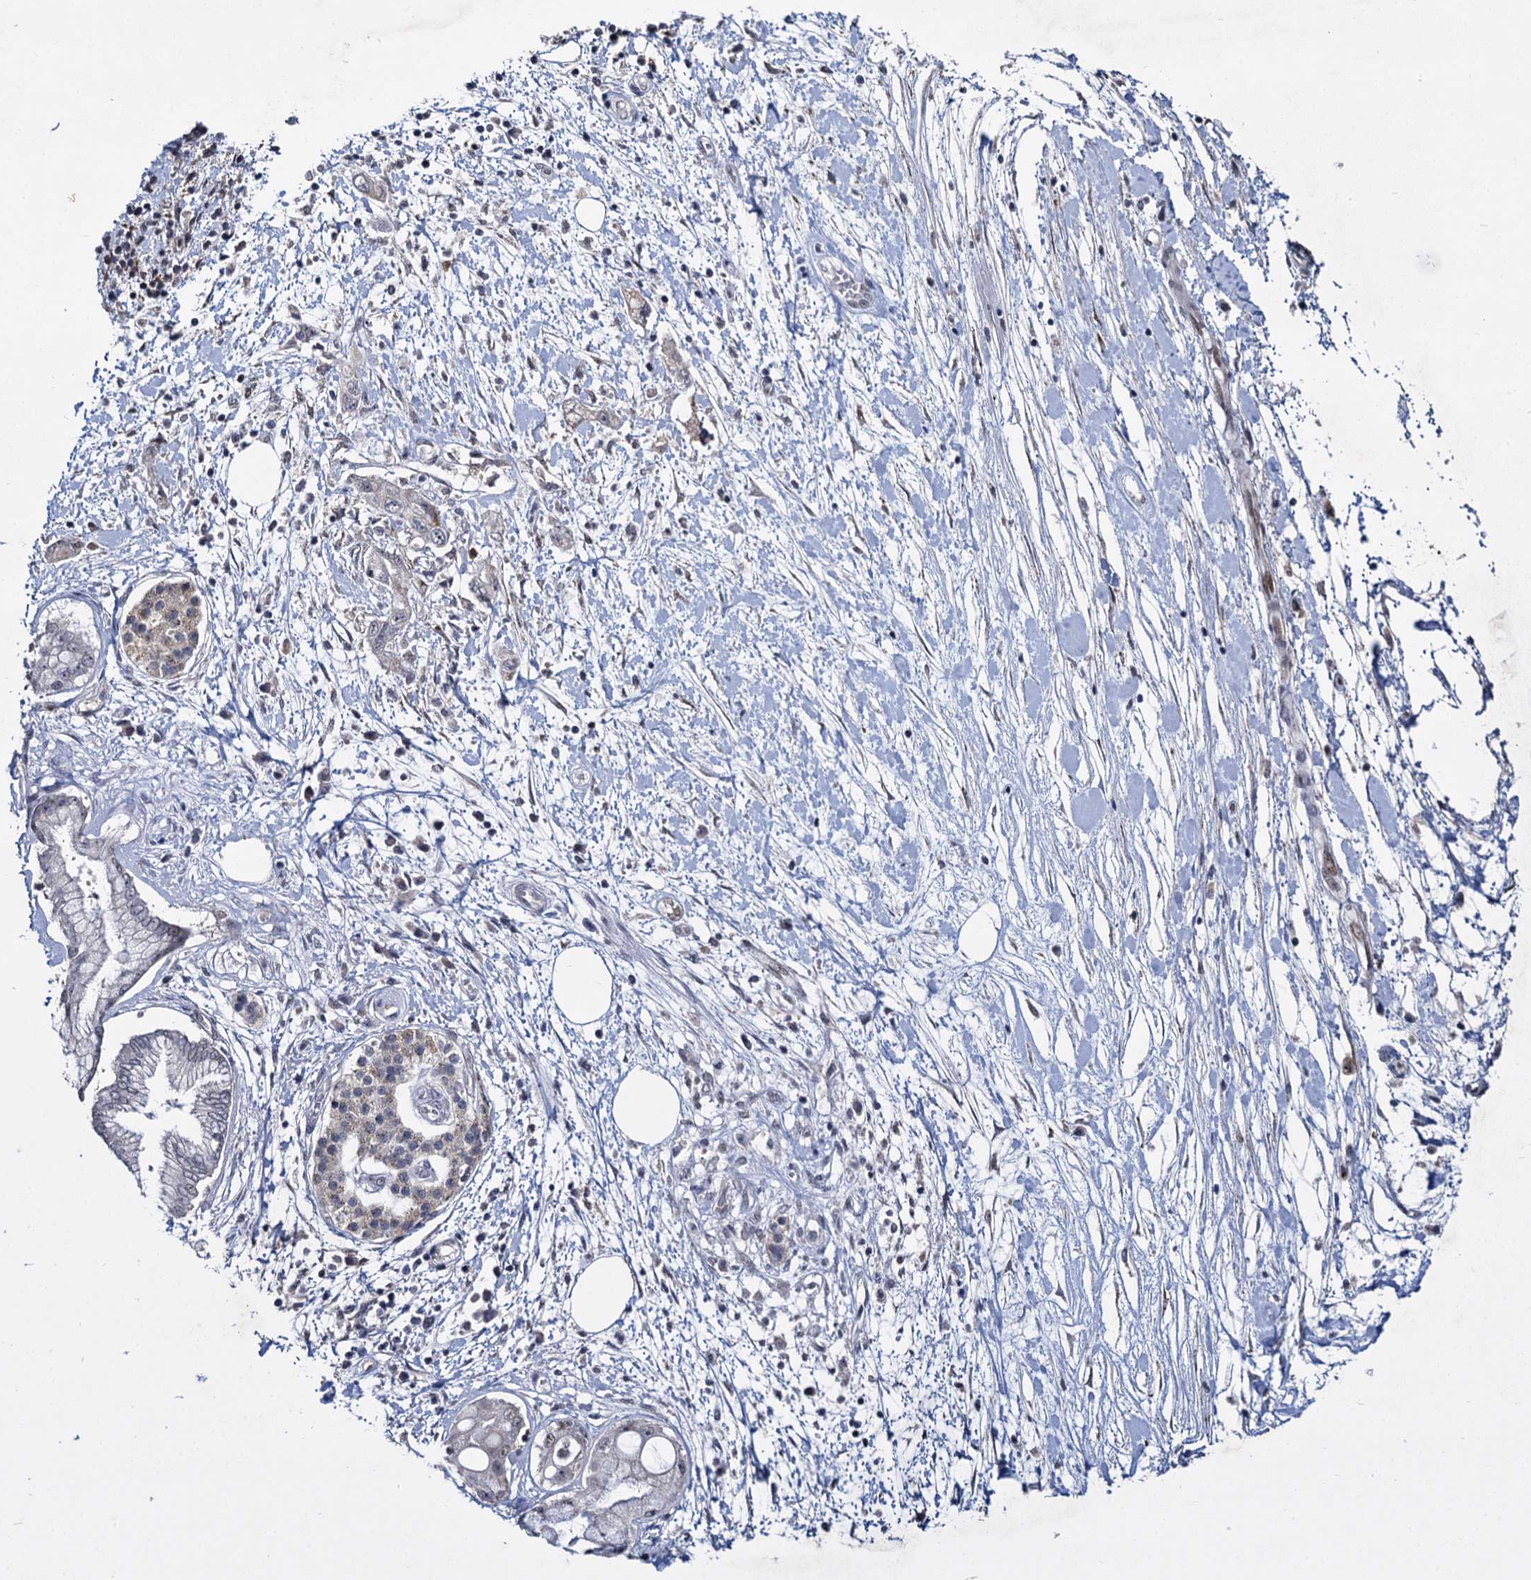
{"staining": {"intensity": "weak", "quantity": "<25%", "location": "cytoplasmic/membranous"}, "tissue": "pancreatic cancer", "cell_type": "Tumor cells", "image_type": "cancer", "snomed": [{"axis": "morphology", "description": "Adenocarcinoma, NOS"}, {"axis": "topography", "description": "Pancreas"}], "caption": "This is a micrograph of IHC staining of pancreatic adenocarcinoma, which shows no staining in tumor cells. (IHC, brightfield microscopy, high magnification).", "gene": "RPUSD4", "patient": {"sex": "female", "age": 73}}